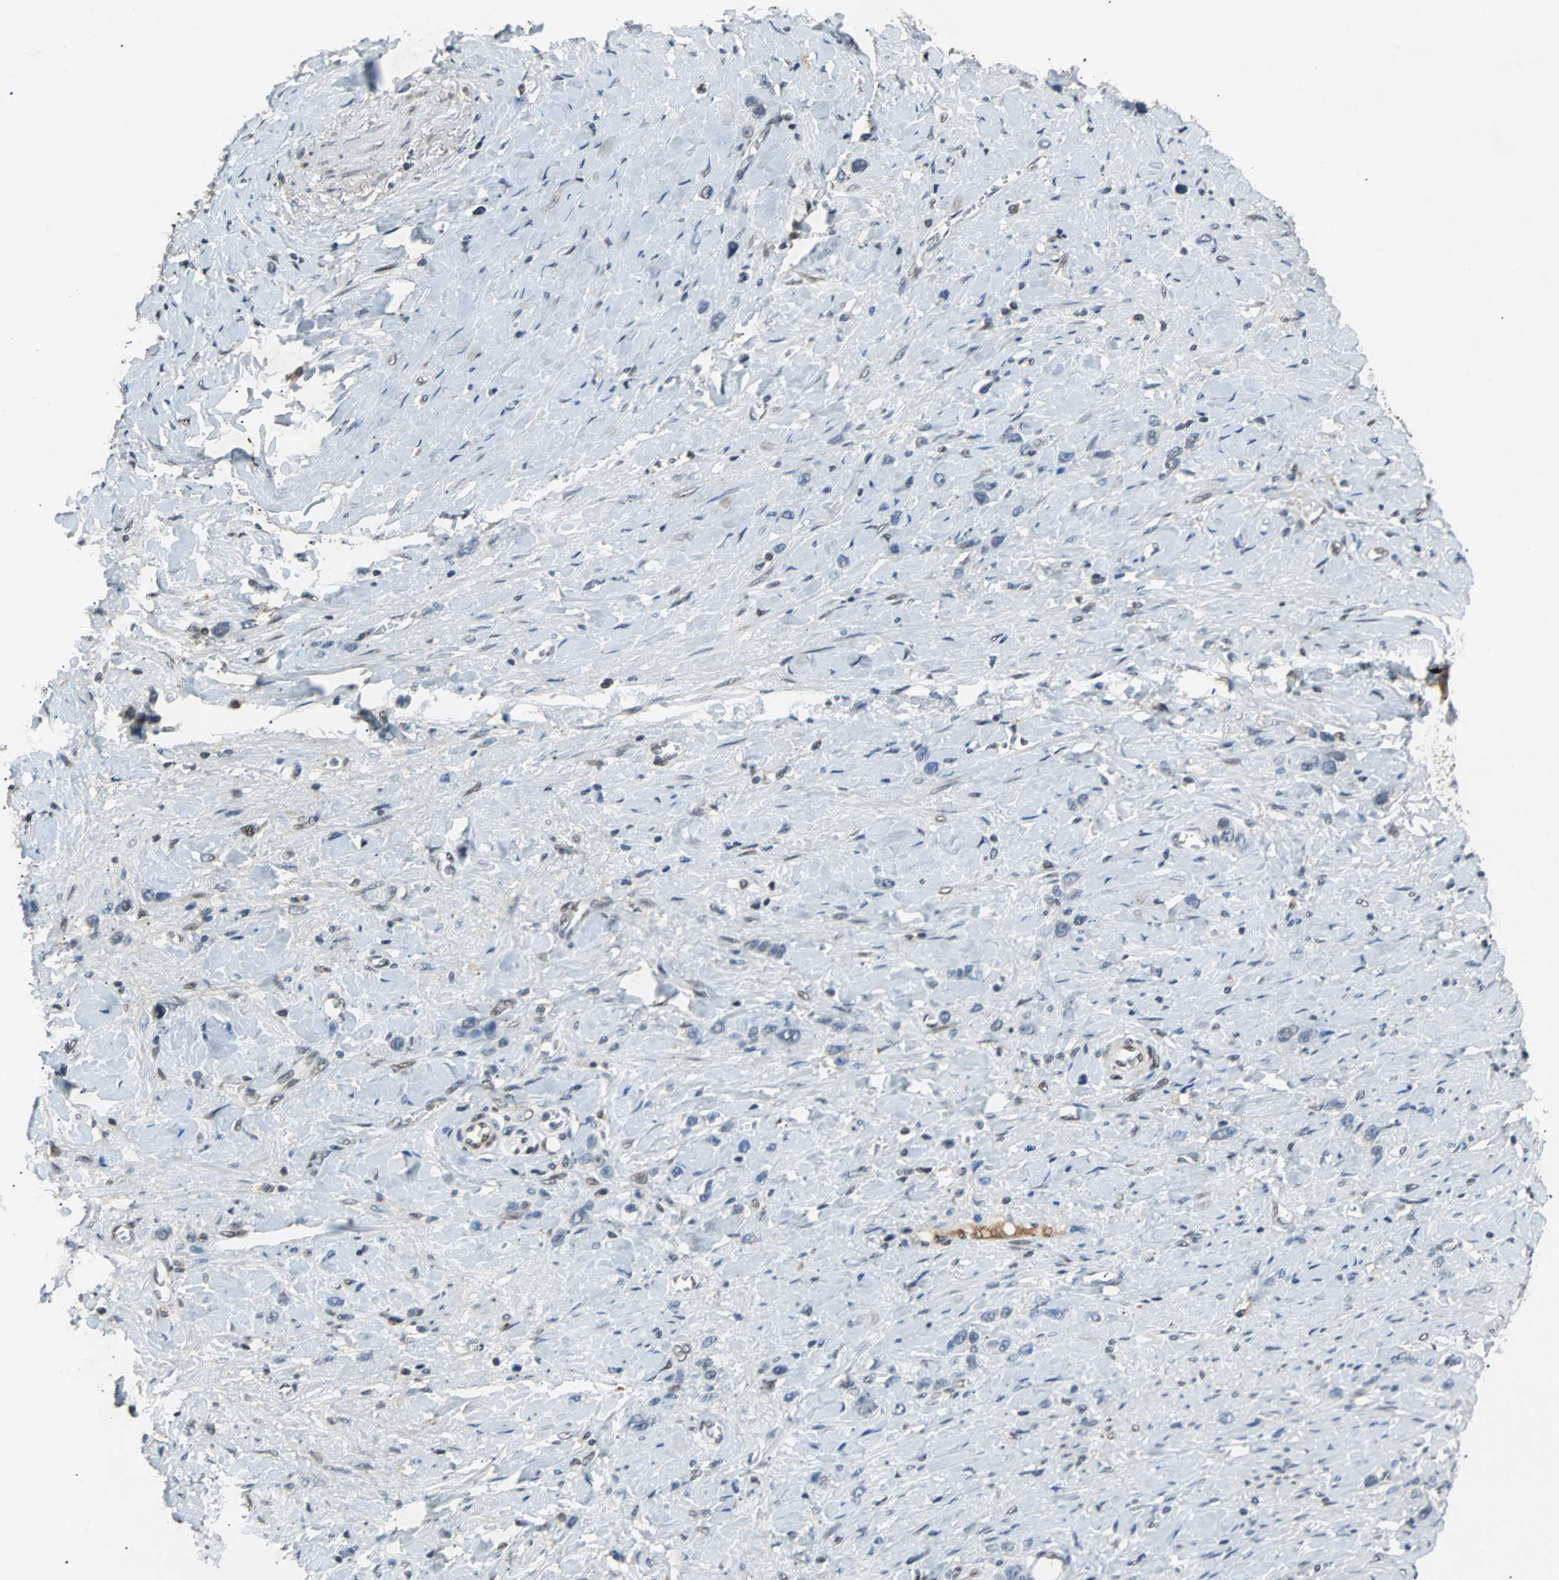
{"staining": {"intensity": "negative", "quantity": "none", "location": "none"}, "tissue": "stomach cancer", "cell_type": "Tumor cells", "image_type": "cancer", "snomed": [{"axis": "morphology", "description": "Normal tissue, NOS"}, {"axis": "morphology", "description": "Adenocarcinoma, NOS"}, {"axis": "morphology", "description": "Adenocarcinoma, High grade"}, {"axis": "topography", "description": "Stomach, upper"}, {"axis": "topography", "description": "Stomach"}], "caption": "This is a micrograph of immunohistochemistry (IHC) staining of adenocarcinoma (stomach), which shows no staining in tumor cells.", "gene": "PHC1", "patient": {"sex": "female", "age": 65}}